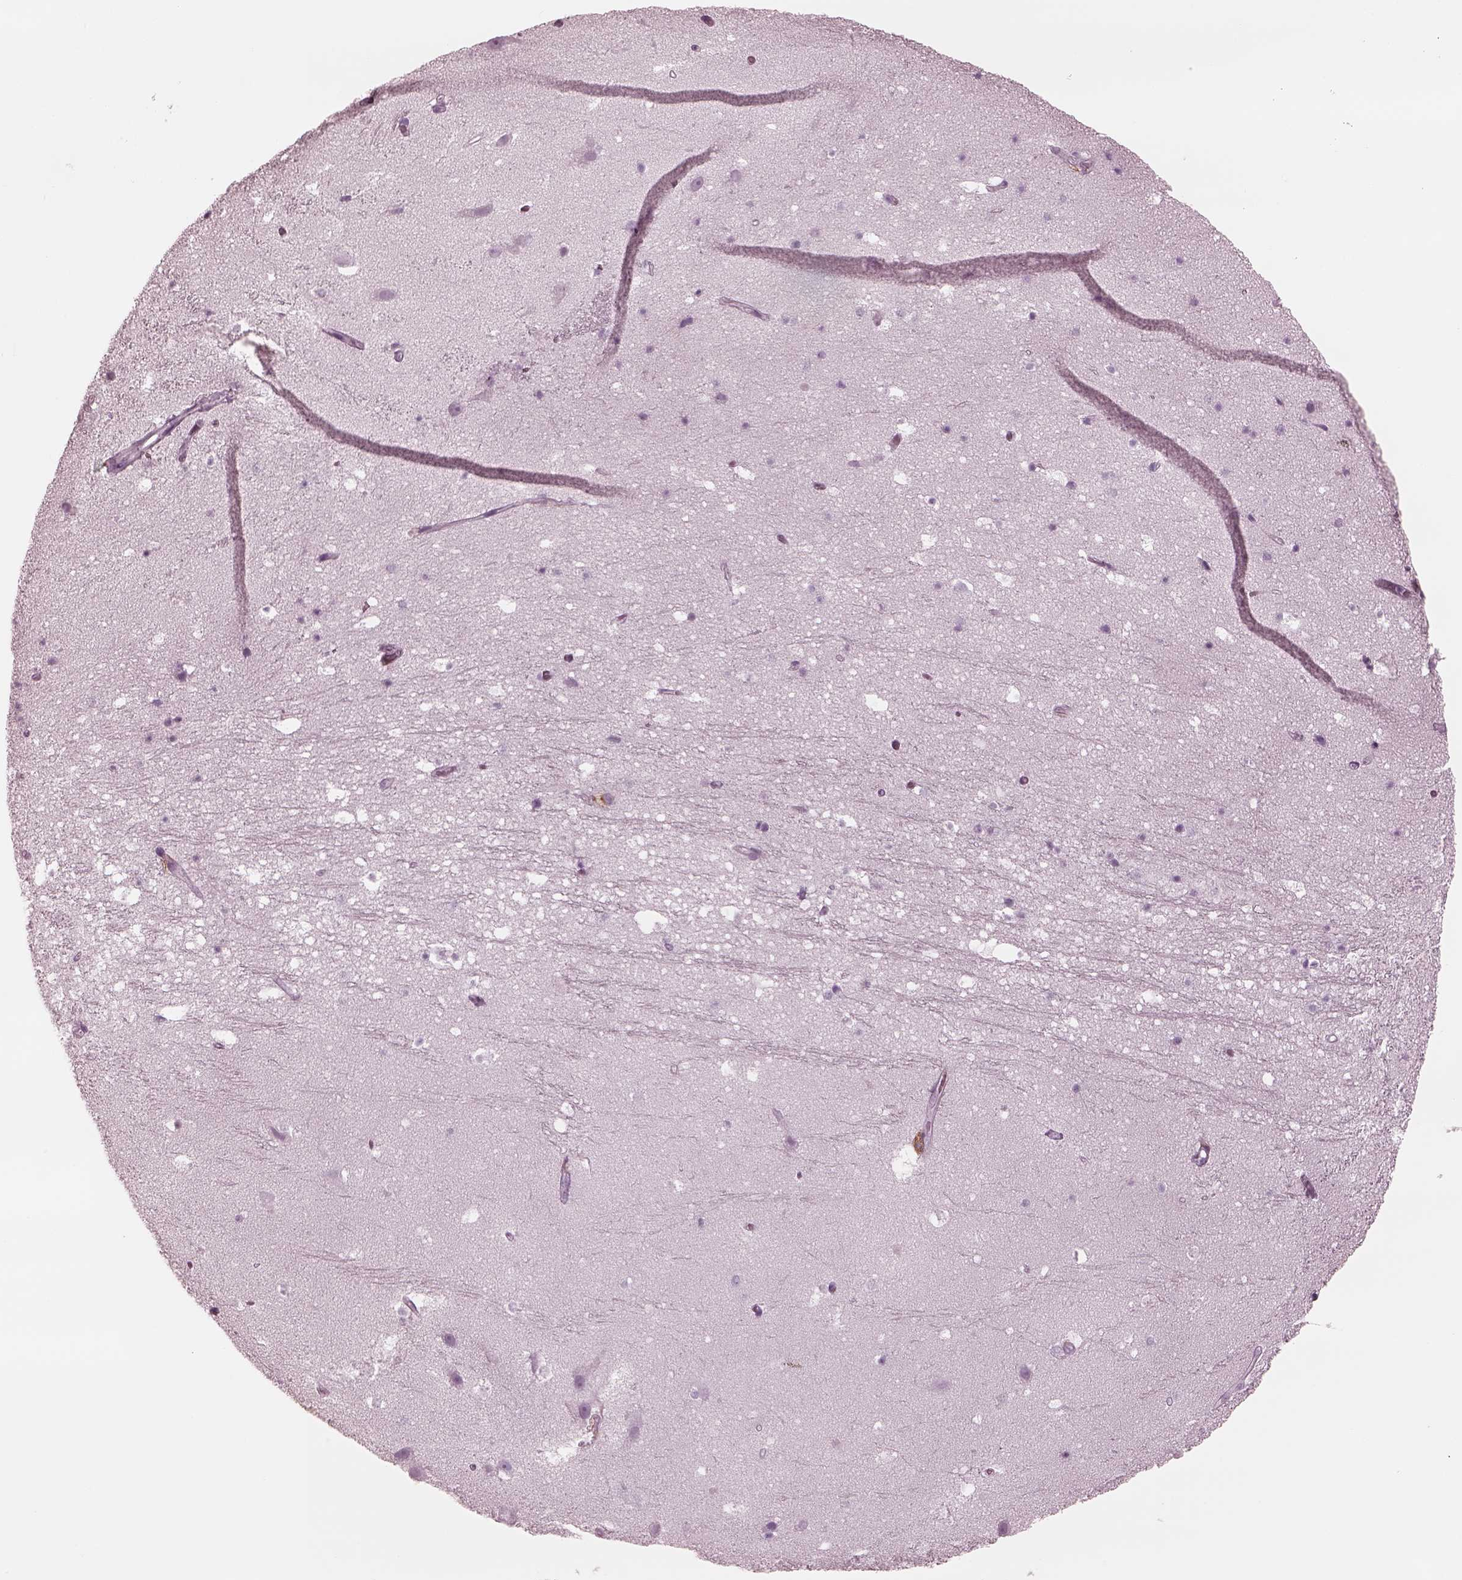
{"staining": {"intensity": "negative", "quantity": "none", "location": "none"}, "tissue": "hippocampus", "cell_type": "Glial cells", "image_type": "normal", "snomed": [{"axis": "morphology", "description": "Normal tissue, NOS"}, {"axis": "topography", "description": "Hippocampus"}], "caption": "Immunohistochemical staining of unremarkable human hippocampus reveals no significant expression in glial cells. (DAB (3,3'-diaminobenzidine) immunohistochemistry (IHC), high magnification).", "gene": "CGA", "patient": {"sex": "male", "age": 26}}